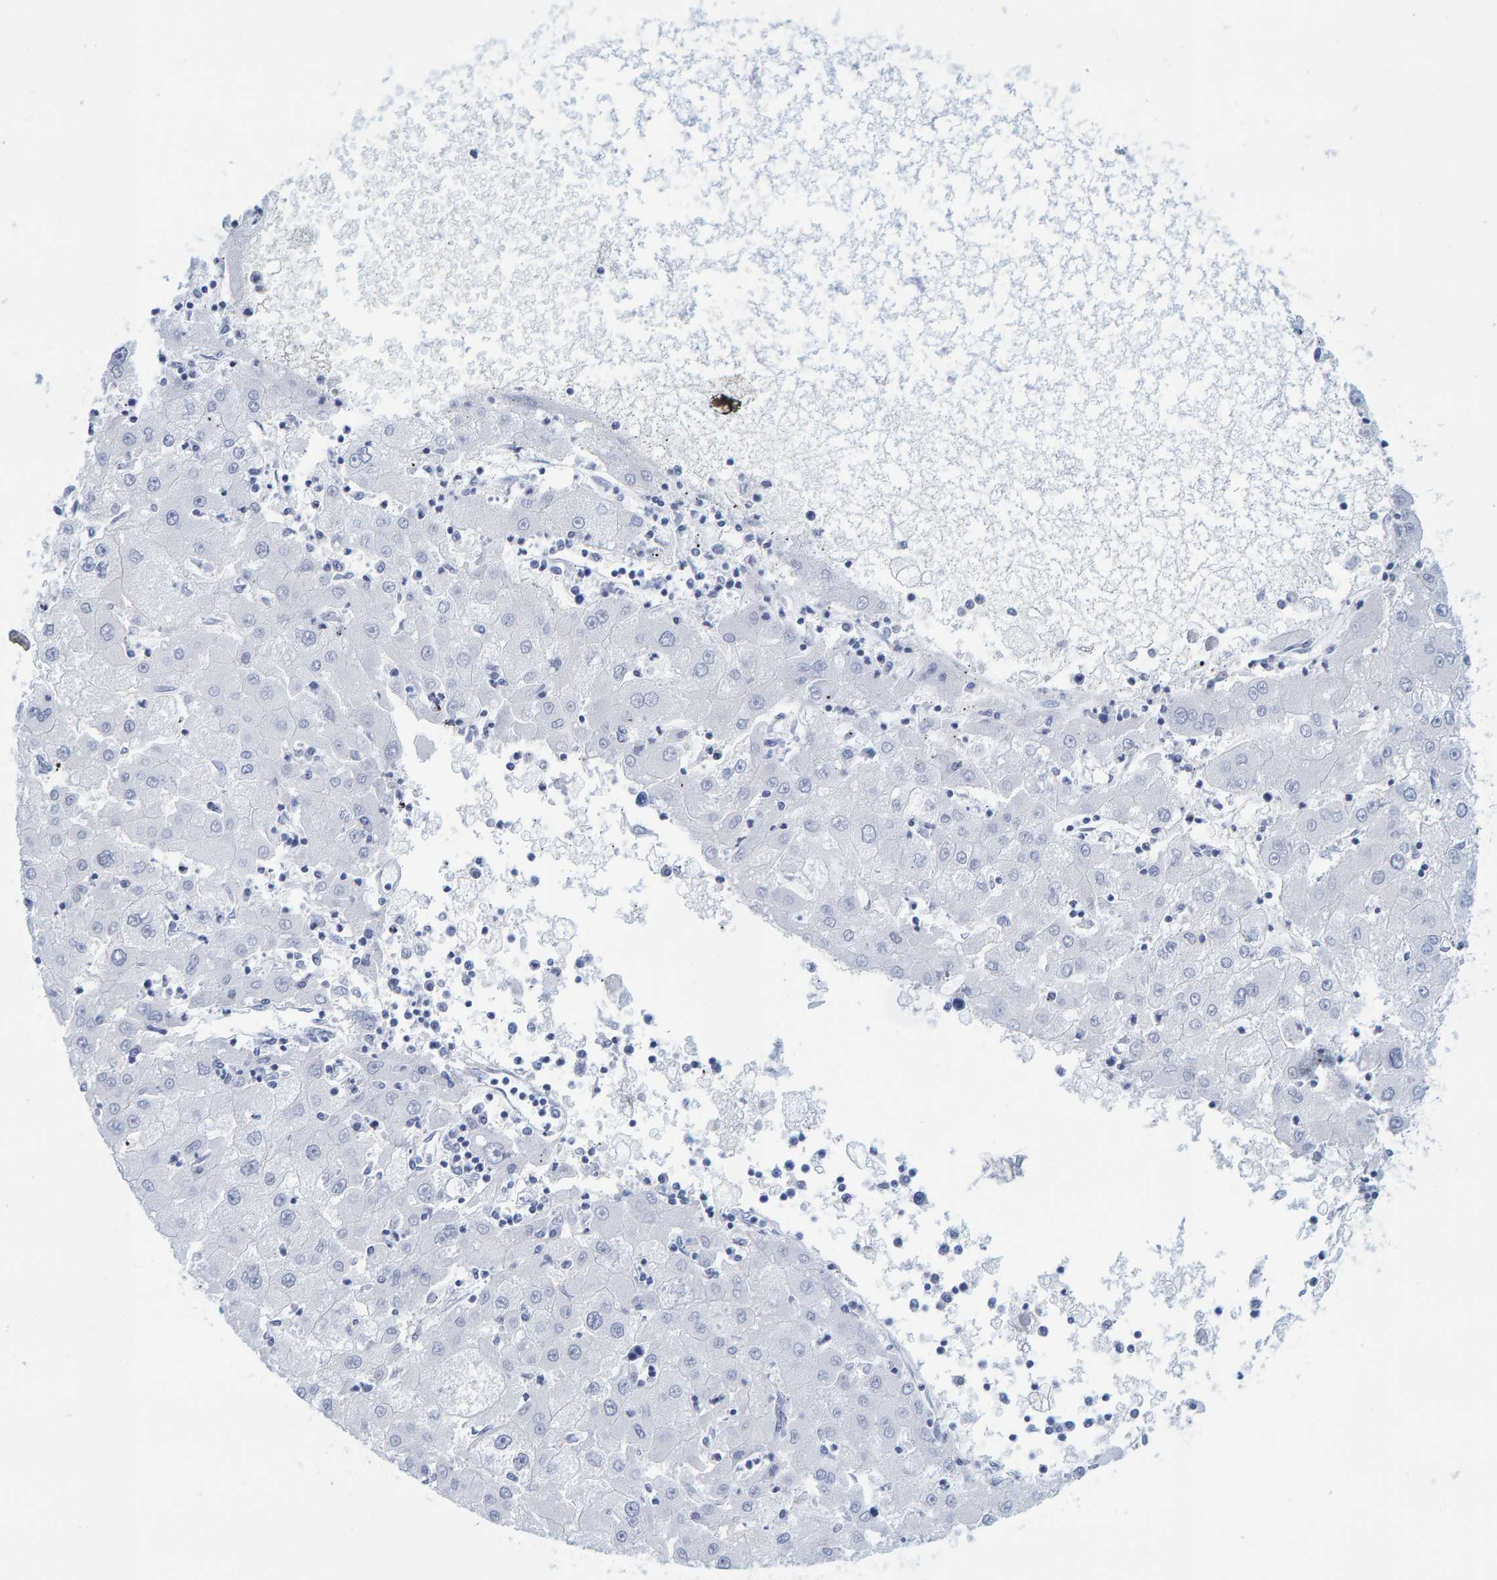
{"staining": {"intensity": "negative", "quantity": "none", "location": "none"}, "tissue": "liver cancer", "cell_type": "Tumor cells", "image_type": "cancer", "snomed": [{"axis": "morphology", "description": "Carcinoma, Hepatocellular, NOS"}, {"axis": "topography", "description": "Liver"}], "caption": "Human hepatocellular carcinoma (liver) stained for a protein using IHC demonstrates no positivity in tumor cells.", "gene": "SFTPC", "patient": {"sex": "male", "age": 72}}